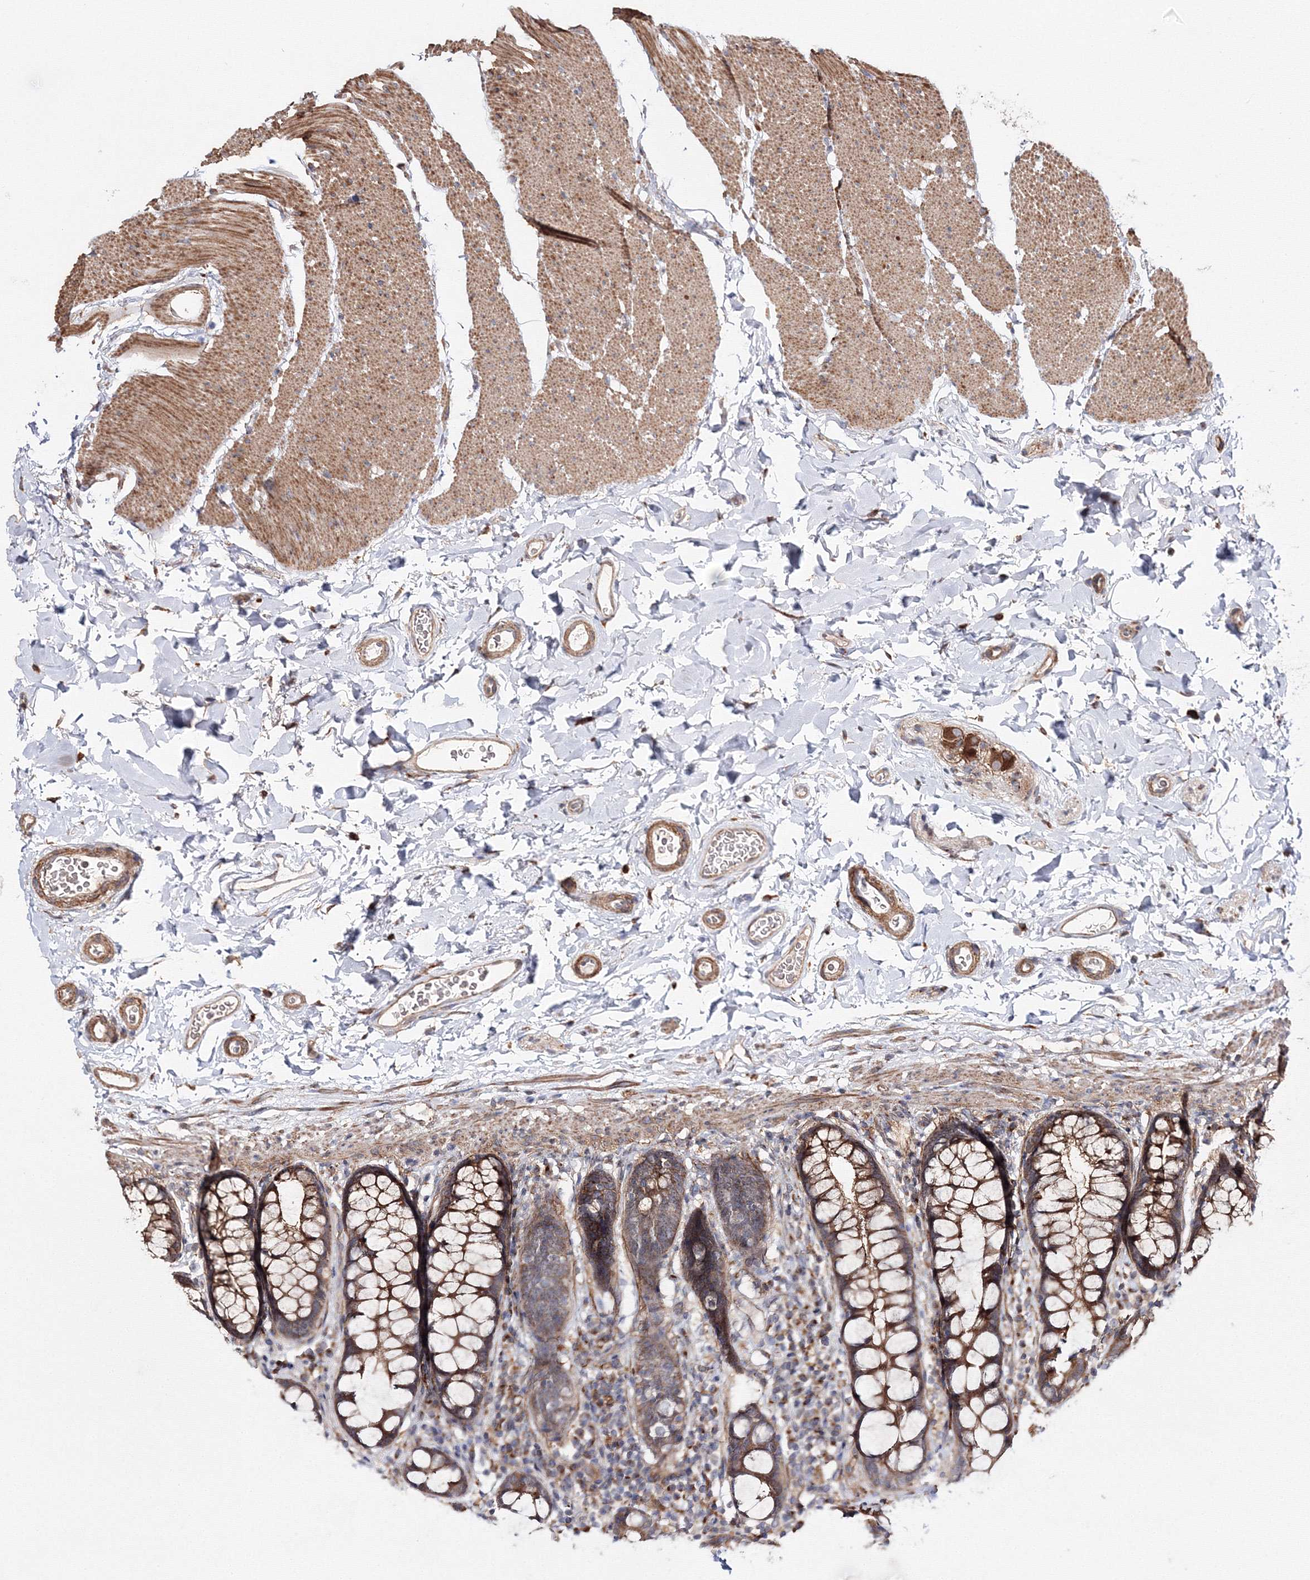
{"staining": {"intensity": "moderate", "quantity": ">75%", "location": "cytoplasmic/membranous"}, "tissue": "colon", "cell_type": "Endothelial cells", "image_type": "normal", "snomed": [{"axis": "morphology", "description": "Normal tissue, NOS"}, {"axis": "topography", "description": "Colon"}], "caption": "This micrograph demonstrates immunohistochemistry (IHC) staining of unremarkable human colon, with medium moderate cytoplasmic/membranous expression in approximately >75% of endothelial cells.", "gene": "DDO", "patient": {"sex": "female", "age": 80}}